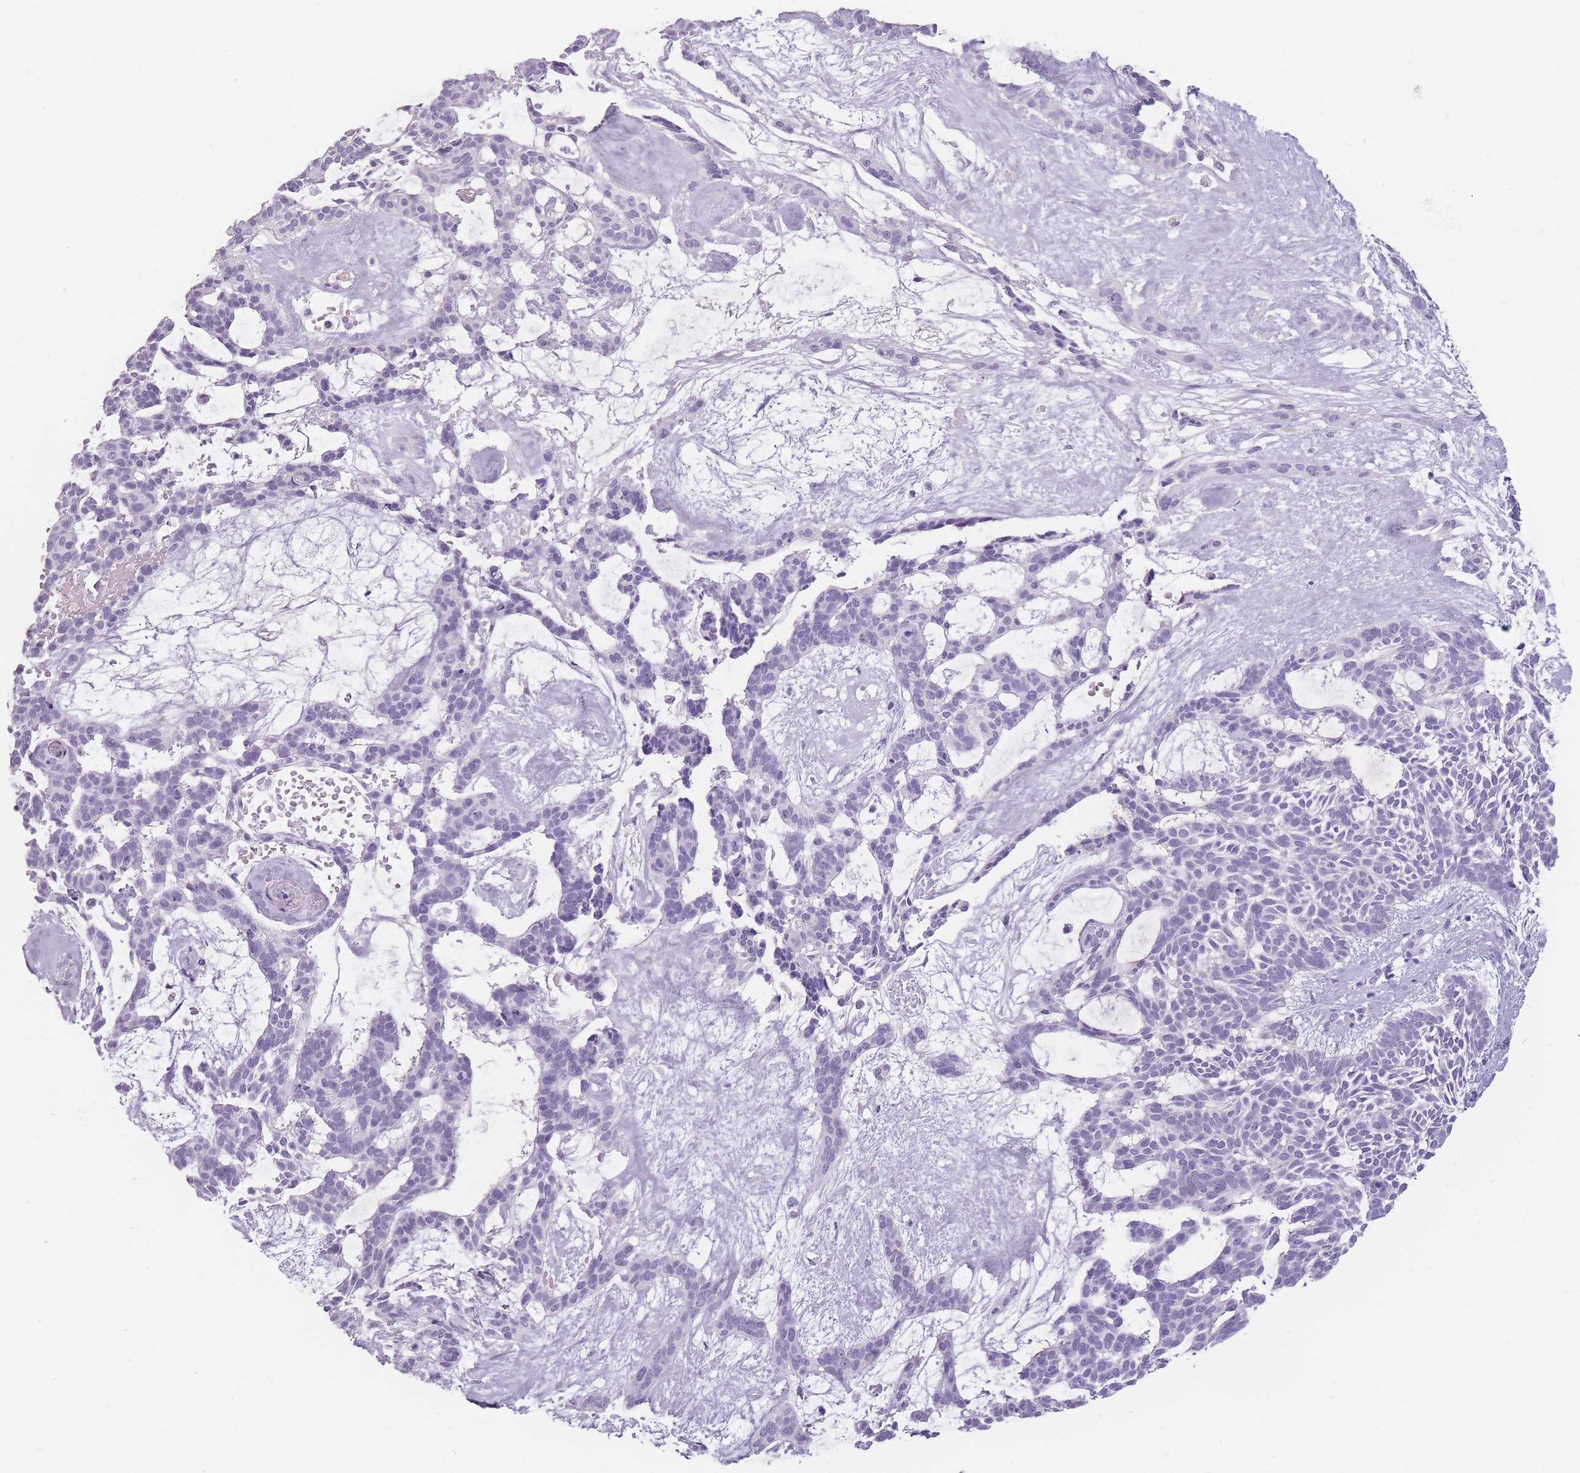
{"staining": {"intensity": "negative", "quantity": "none", "location": "none"}, "tissue": "skin cancer", "cell_type": "Tumor cells", "image_type": "cancer", "snomed": [{"axis": "morphology", "description": "Basal cell carcinoma"}, {"axis": "topography", "description": "Skin"}], "caption": "DAB (3,3'-diaminobenzidine) immunohistochemical staining of human skin cancer (basal cell carcinoma) demonstrates no significant expression in tumor cells.", "gene": "CCNO", "patient": {"sex": "male", "age": 61}}